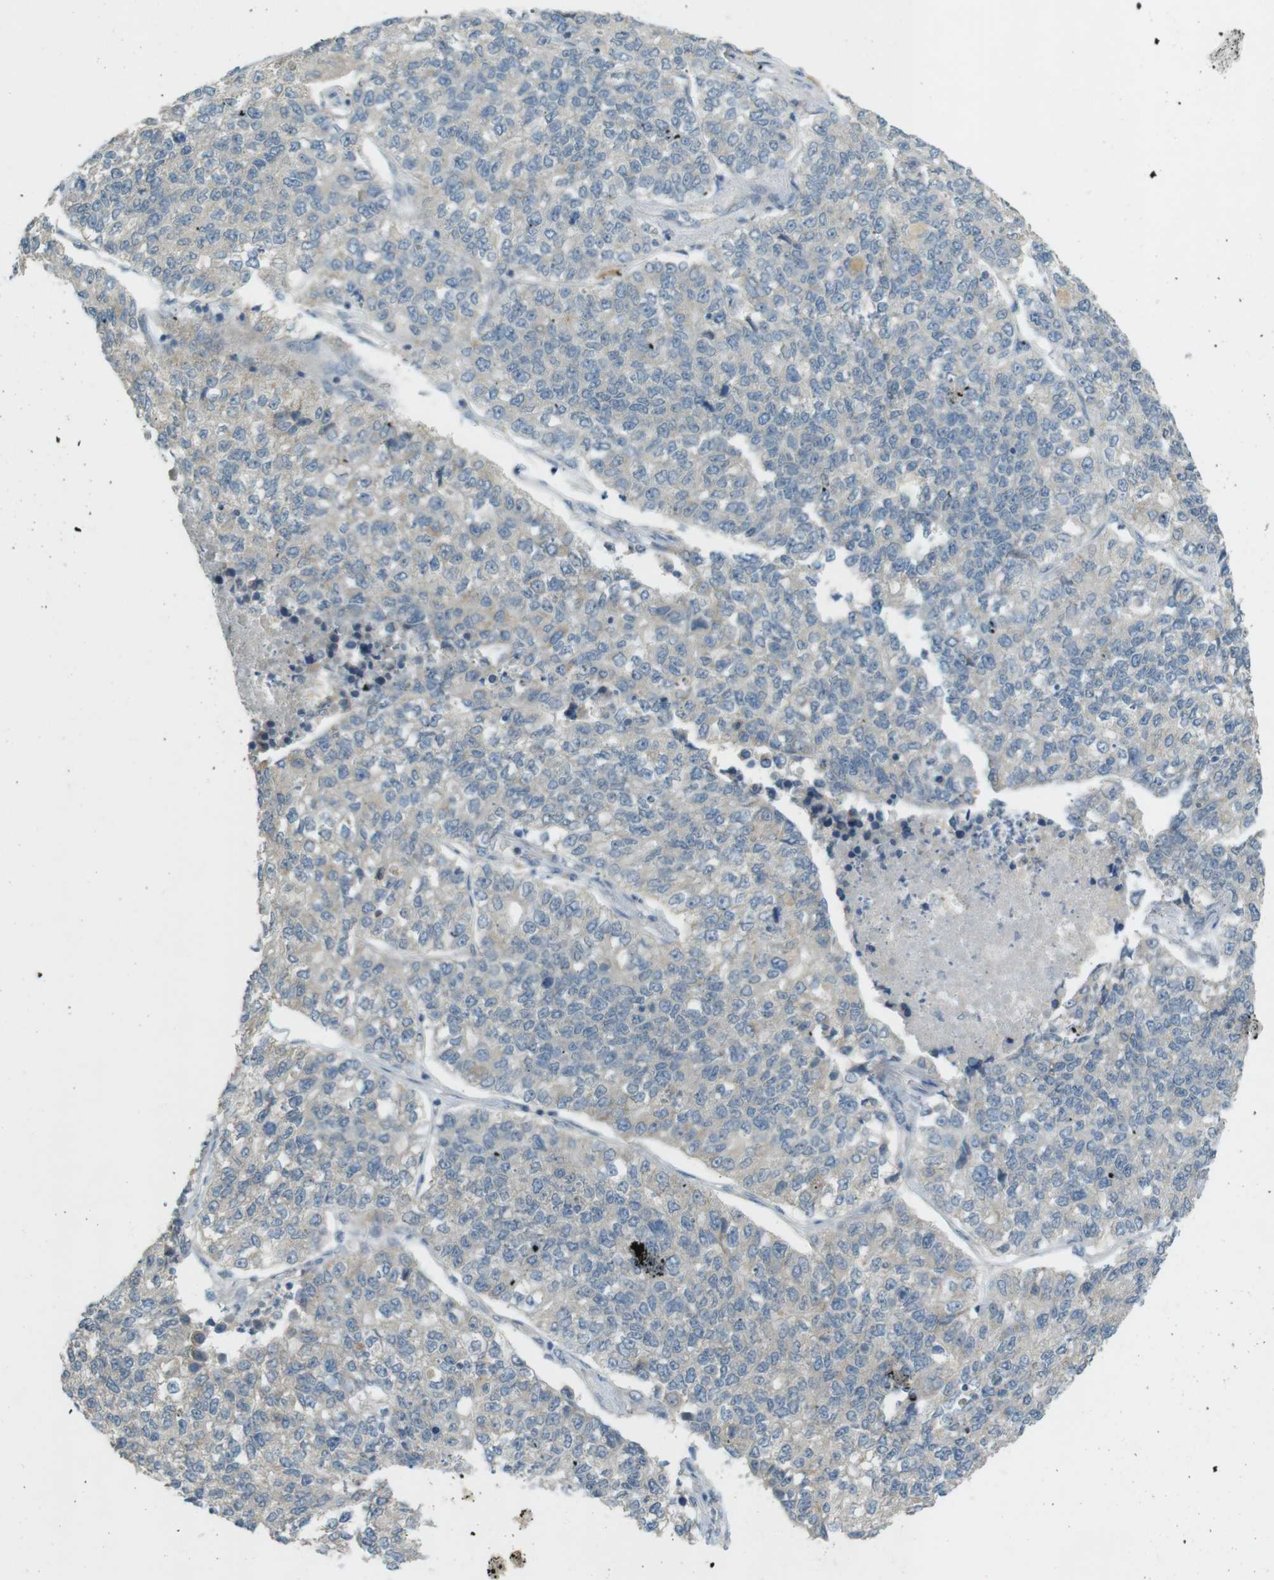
{"staining": {"intensity": "negative", "quantity": "none", "location": "none"}, "tissue": "lung cancer", "cell_type": "Tumor cells", "image_type": "cancer", "snomed": [{"axis": "morphology", "description": "Adenocarcinoma, NOS"}, {"axis": "topography", "description": "Lung"}], "caption": "The immunohistochemistry (IHC) photomicrograph has no significant positivity in tumor cells of lung cancer tissue. The staining was performed using DAB (3,3'-diaminobenzidine) to visualize the protein expression in brown, while the nuclei were stained in blue with hematoxylin (Magnification: 20x).", "gene": "TMEM41B", "patient": {"sex": "male", "age": 49}}